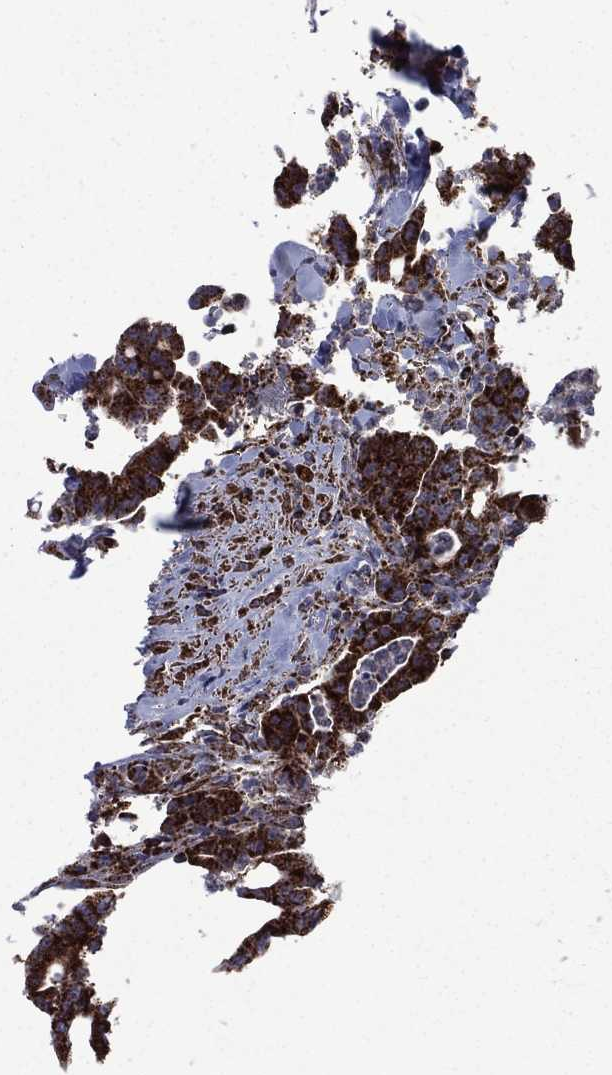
{"staining": {"intensity": "strong", "quantity": ">75%", "location": "cytoplasmic/membranous"}, "tissue": "colorectal cancer", "cell_type": "Tumor cells", "image_type": "cancer", "snomed": [{"axis": "morphology", "description": "Adenocarcinoma, NOS"}, {"axis": "topography", "description": "Colon"}], "caption": "This photomicrograph reveals immunohistochemistry staining of human colorectal cancer, with high strong cytoplasmic/membranous positivity in approximately >75% of tumor cells.", "gene": "GOT2", "patient": {"sex": "male", "age": 70}}